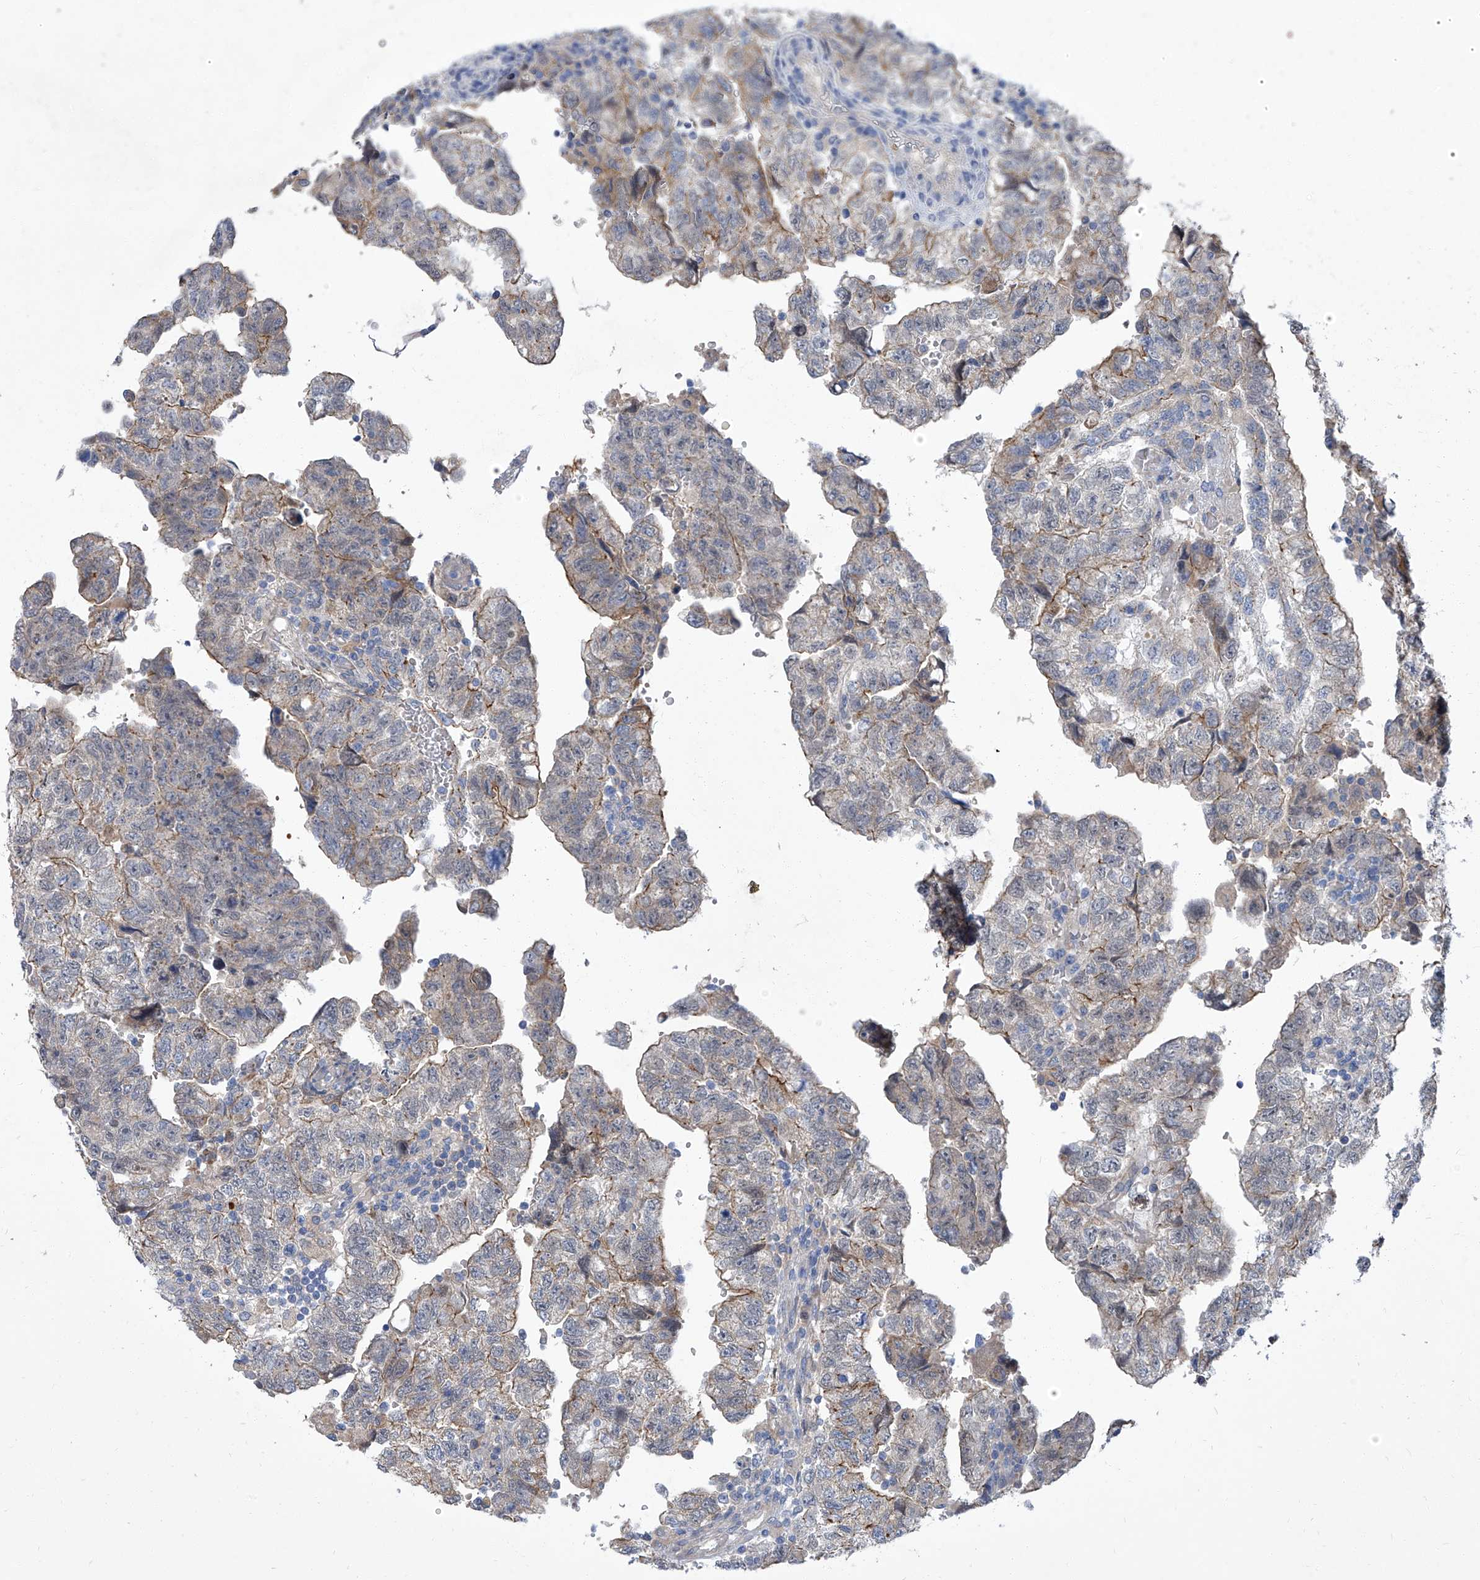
{"staining": {"intensity": "moderate", "quantity": "<25%", "location": "cytoplasmic/membranous"}, "tissue": "testis cancer", "cell_type": "Tumor cells", "image_type": "cancer", "snomed": [{"axis": "morphology", "description": "Carcinoma, Embryonal, NOS"}, {"axis": "topography", "description": "Testis"}], "caption": "Immunohistochemistry staining of testis cancer (embryonal carcinoma), which exhibits low levels of moderate cytoplasmic/membranous positivity in approximately <25% of tumor cells indicating moderate cytoplasmic/membranous protein staining. The staining was performed using DAB (brown) for protein detection and nuclei were counterstained in hematoxylin (blue).", "gene": "PARD3", "patient": {"sex": "male", "age": 36}}